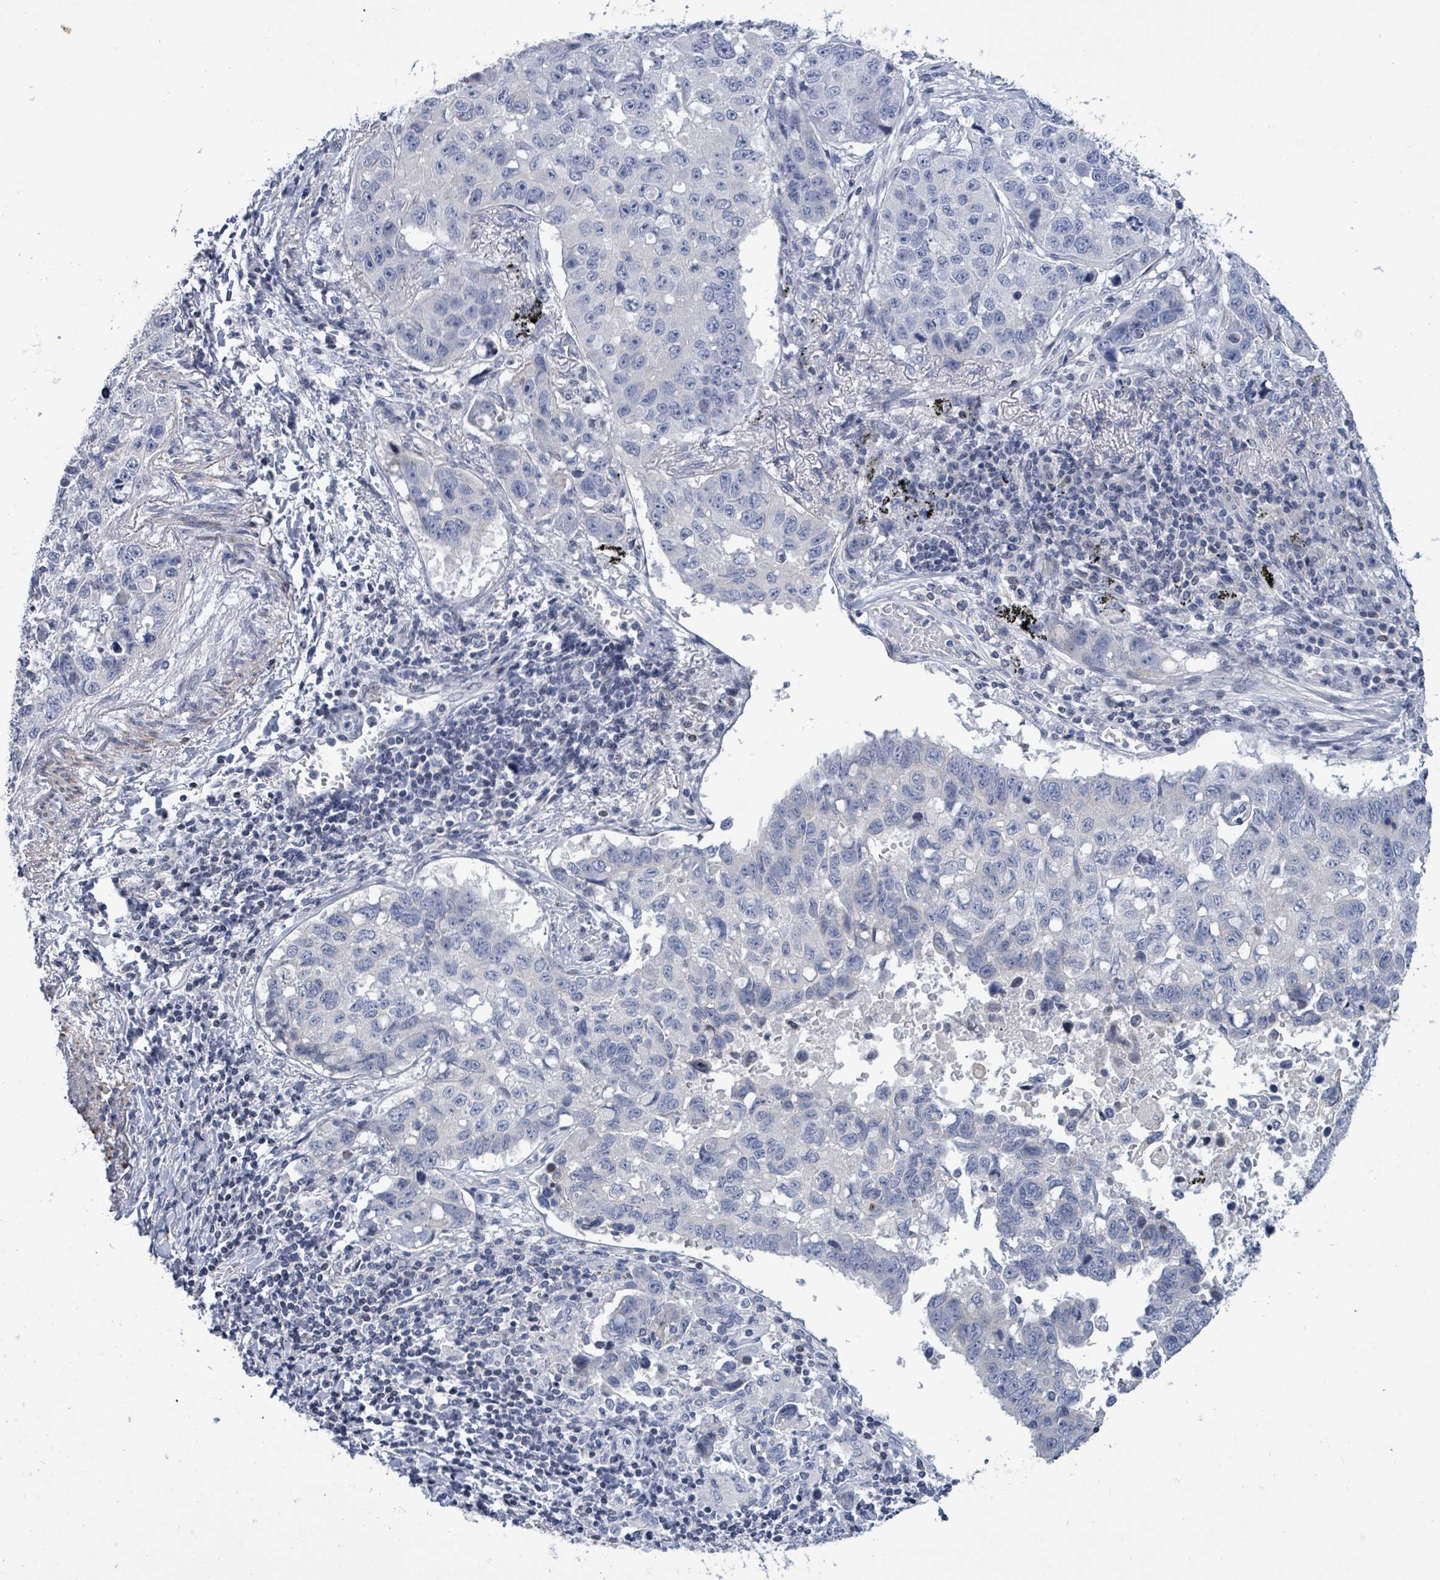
{"staining": {"intensity": "negative", "quantity": "none", "location": "none"}, "tissue": "lung cancer", "cell_type": "Tumor cells", "image_type": "cancer", "snomed": [{"axis": "morphology", "description": "Squamous cell carcinoma, NOS"}, {"axis": "topography", "description": "Lung"}], "caption": "This is a image of IHC staining of squamous cell carcinoma (lung), which shows no staining in tumor cells.", "gene": "NTN3", "patient": {"sex": "male", "age": 60}}